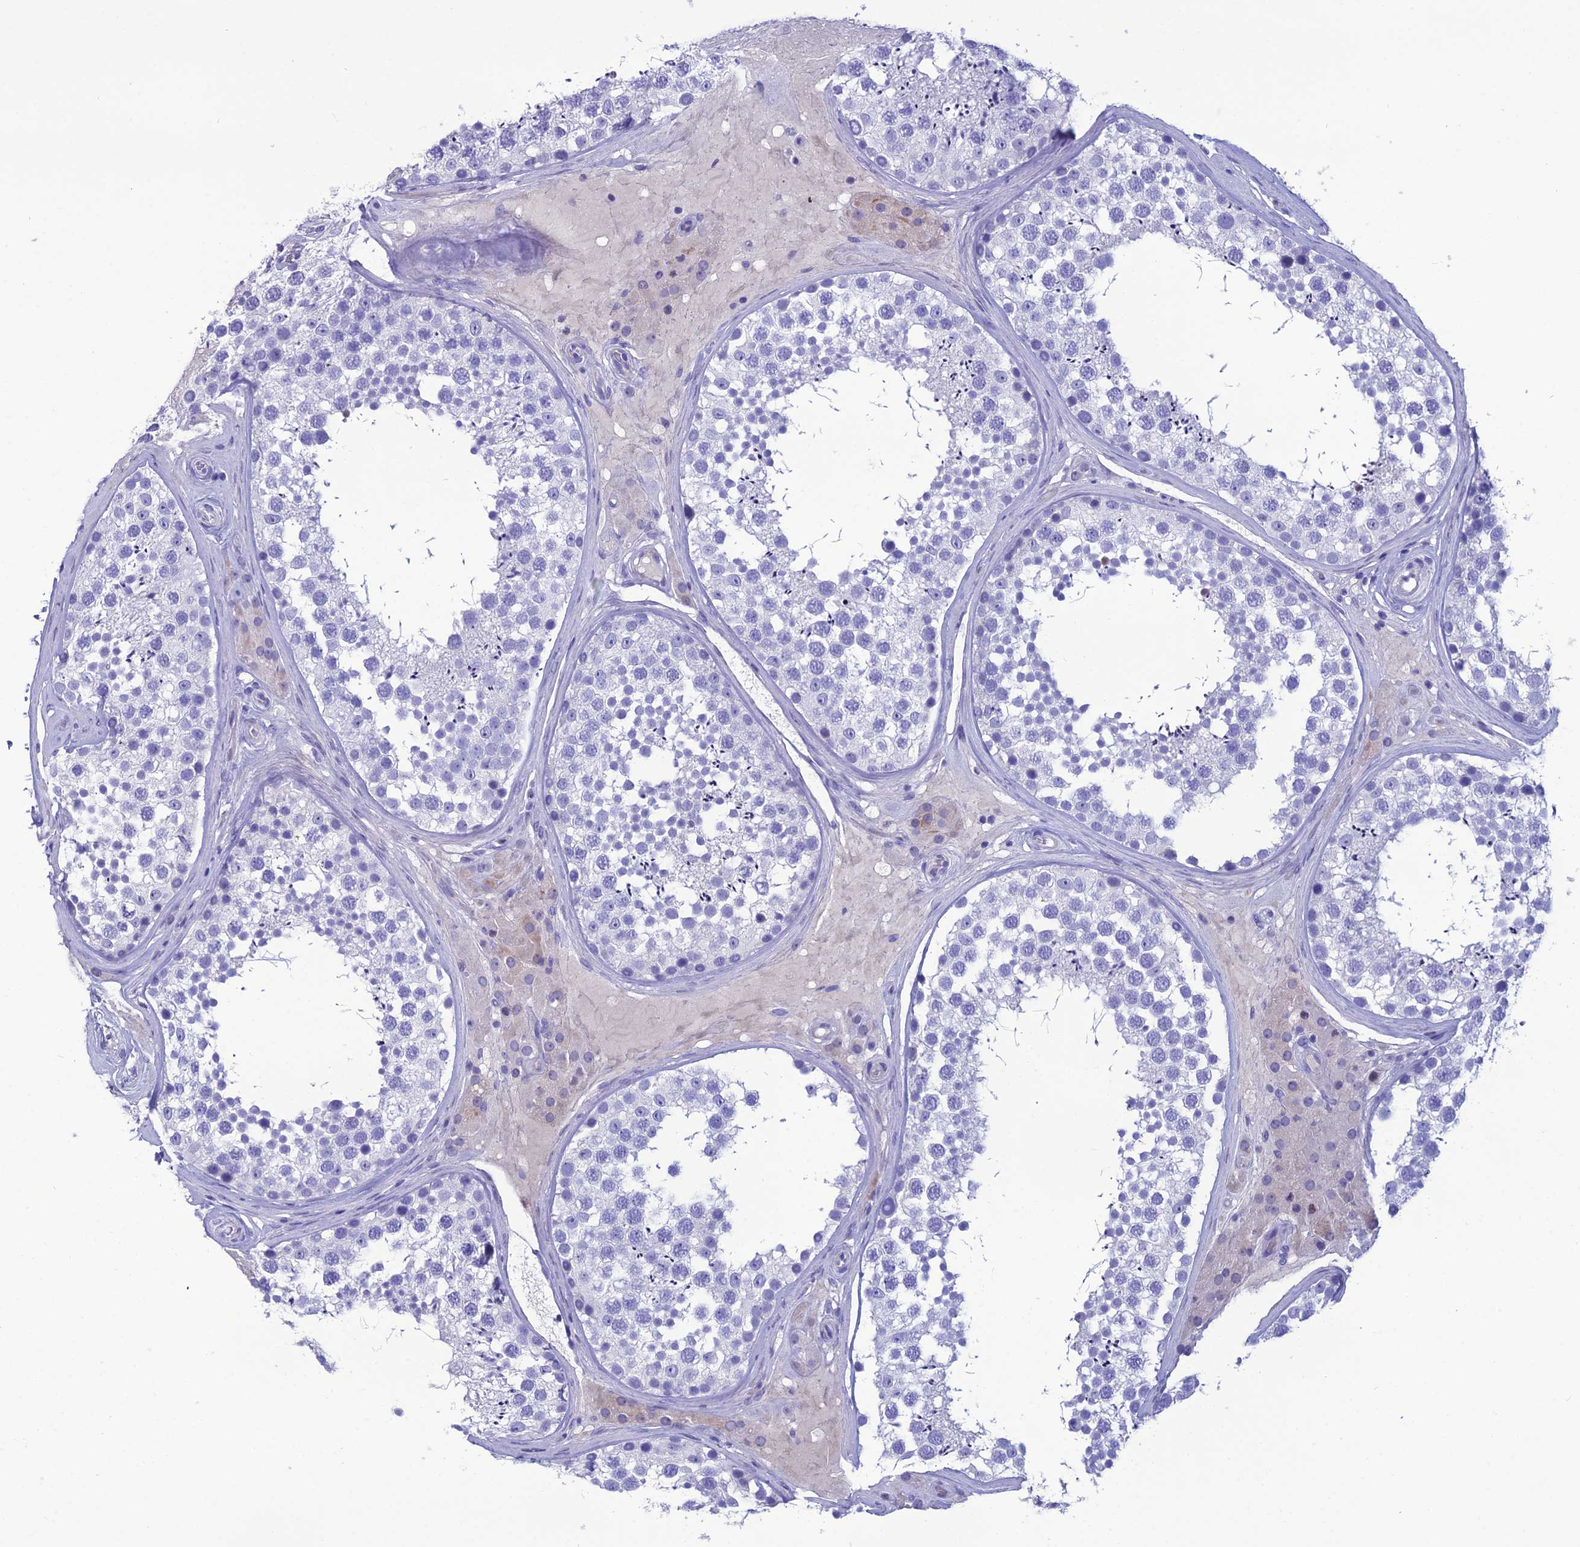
{"staining": {"intensity": "negative", "quantity": "none", "location": "none"}, "tissue": "testis", "cell_type": "Cells in seminiferous ducts", "image_type": "normal", "snomed": [{"axis": "morphology", "description": "Normal tissue, NOS"}, {"axis": "topography", "description": "Testis"}], "caption": "Immunohistochemistry photomicrograph of normal testis: human testis stained with DAB demonstrates no significant protein positivity in cells in seminiferous ducts.", "gene": "OR56B1", "patient": {"sex": "male", "age": 46}}